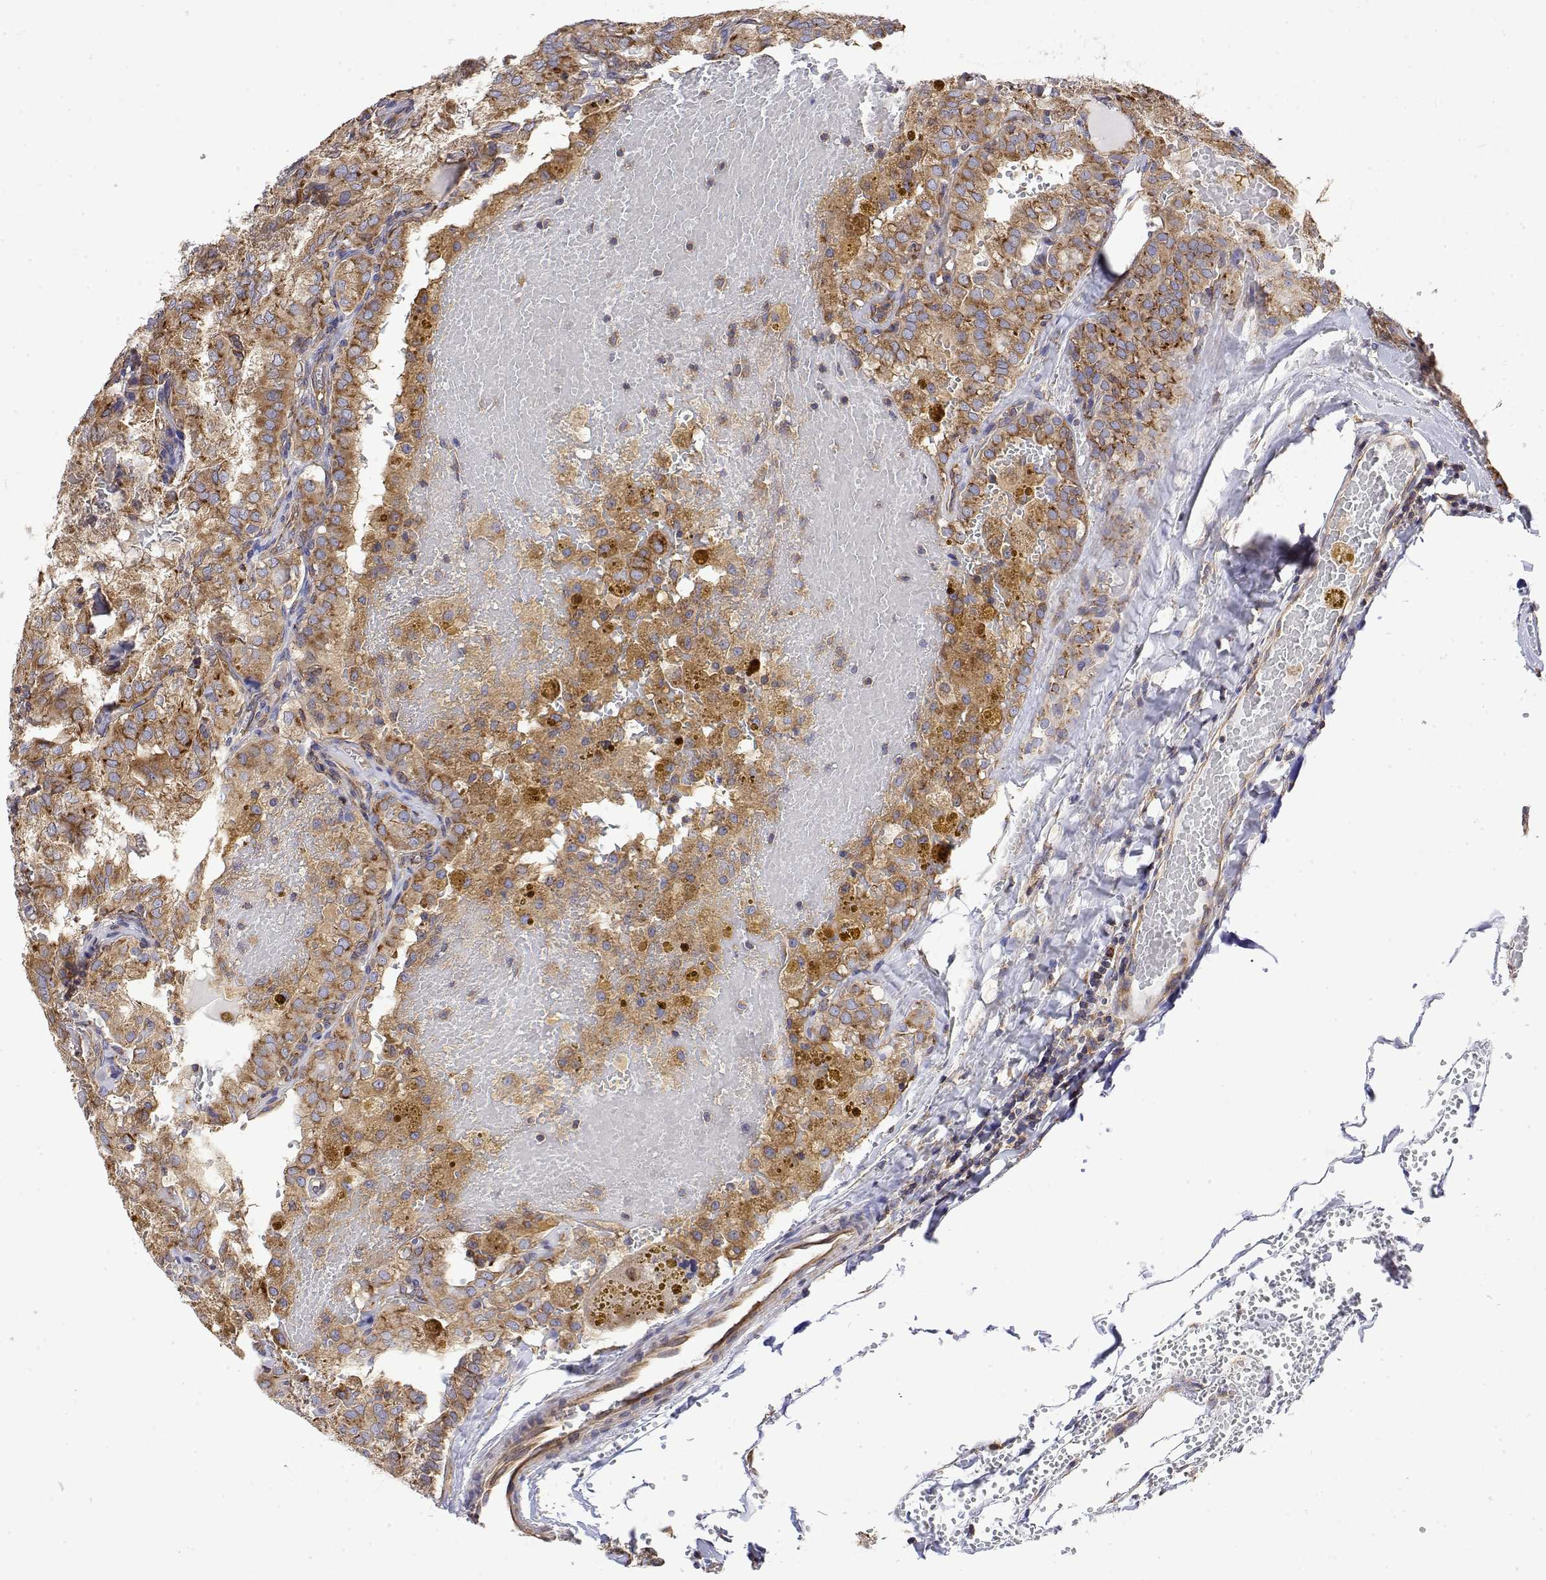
{"staining": {"intensity": "moderate", "quantity": ">75%", "location": "cytoplasmic/membranous"}, "tissue": "thyroid cancer", "cell_type": "Tumor cells", "image_type": "cancer", "snomed": [{"axis": "morphology", "description": "Papillary adenocarcinoma, NOS"}, {"axis": "topography", "description": "Thyroid gland"}], "caption": "Human thyroid cancer (papillary adenocarcinoma) stained for a protein (brown) shows moderate cytoplasmic/membranous positive expression in about >75% of tumor cells.", "gene": "EEF1G", "patient": {"sex": "male", "age": 20}}